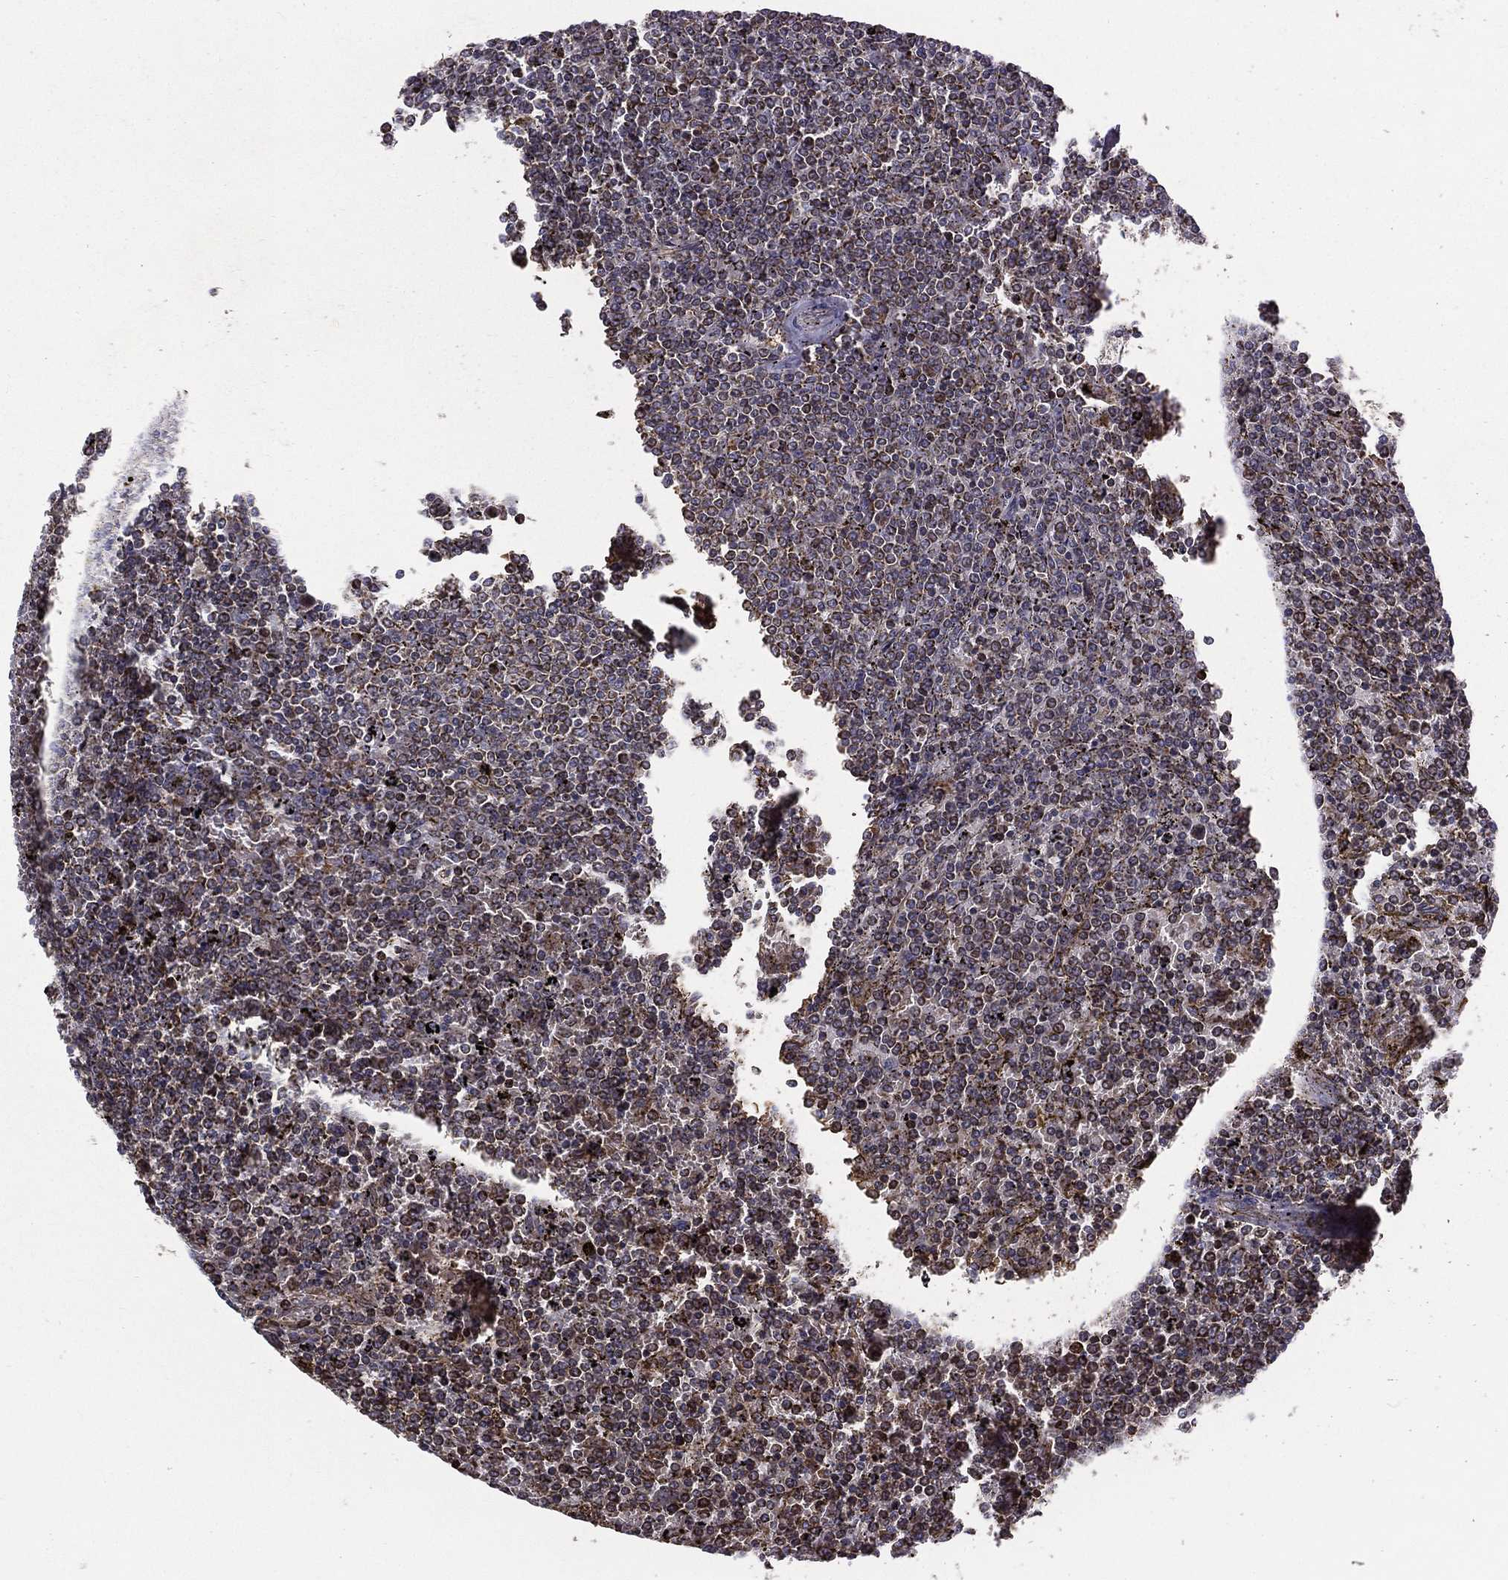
{"staining": {"intensity": "moderate", "quantity": "25%-75%", "location": "cytoplasmic/membranous"}, "tissue": "lymphoma", "cell_type": "Tumor cells", "image_type": "cancer", "snomed": [{"axis": "morphology", "description": "Malignant lymphoma, non-Hodgkin's type, Low grade"}, {"axis": "topography", "description": "Spleen"}], "caption": "About 25%-75% of tumor cells in malignant lymphoma, non-Hodgkin's type (low-grade) demonstrate moderate cytoplasmic/membranous protein expression as visualized by brown immunohistochemical staining.", "gene": "MT-CYB", "patient": {"sex": "female", "age": 77}}